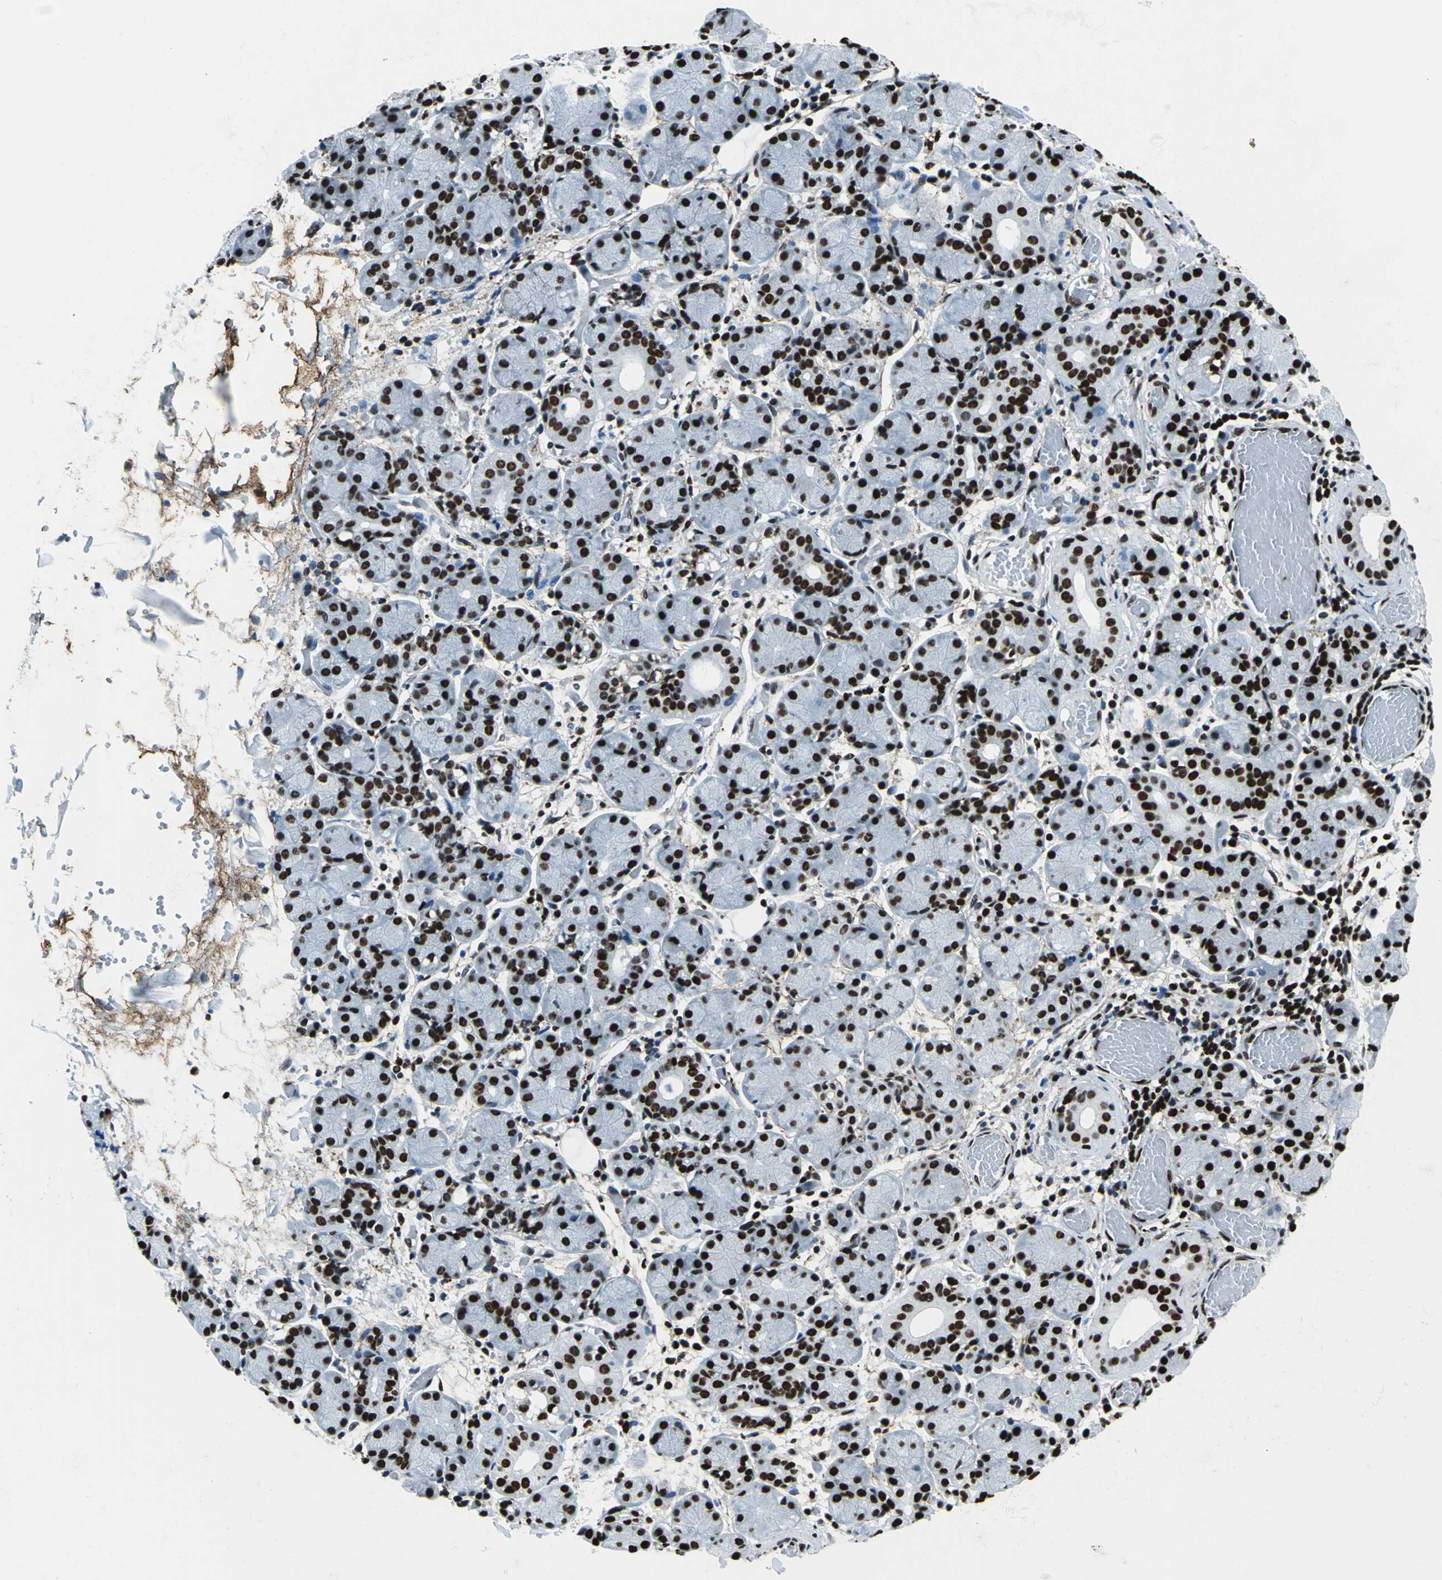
{"staining": {"intensity": "strong", "quantity": ">75%", "location": "nuclear"}, "tissue": "salivary gland", "cell_type": "Glandular cells", "image_type": "normal", "snomed": [{"axis": "morphology", "description": "Normal tissue, NOS"}, {"axis": "topography", "description": "Salivary gland"}], "caption": "Protein analysis of normal salivary gland exhibits strong nuclear positivity in approximately >75% of glandular cells.", "gene": "APEX1", "patient": {"sex": "female", "age": 24}}